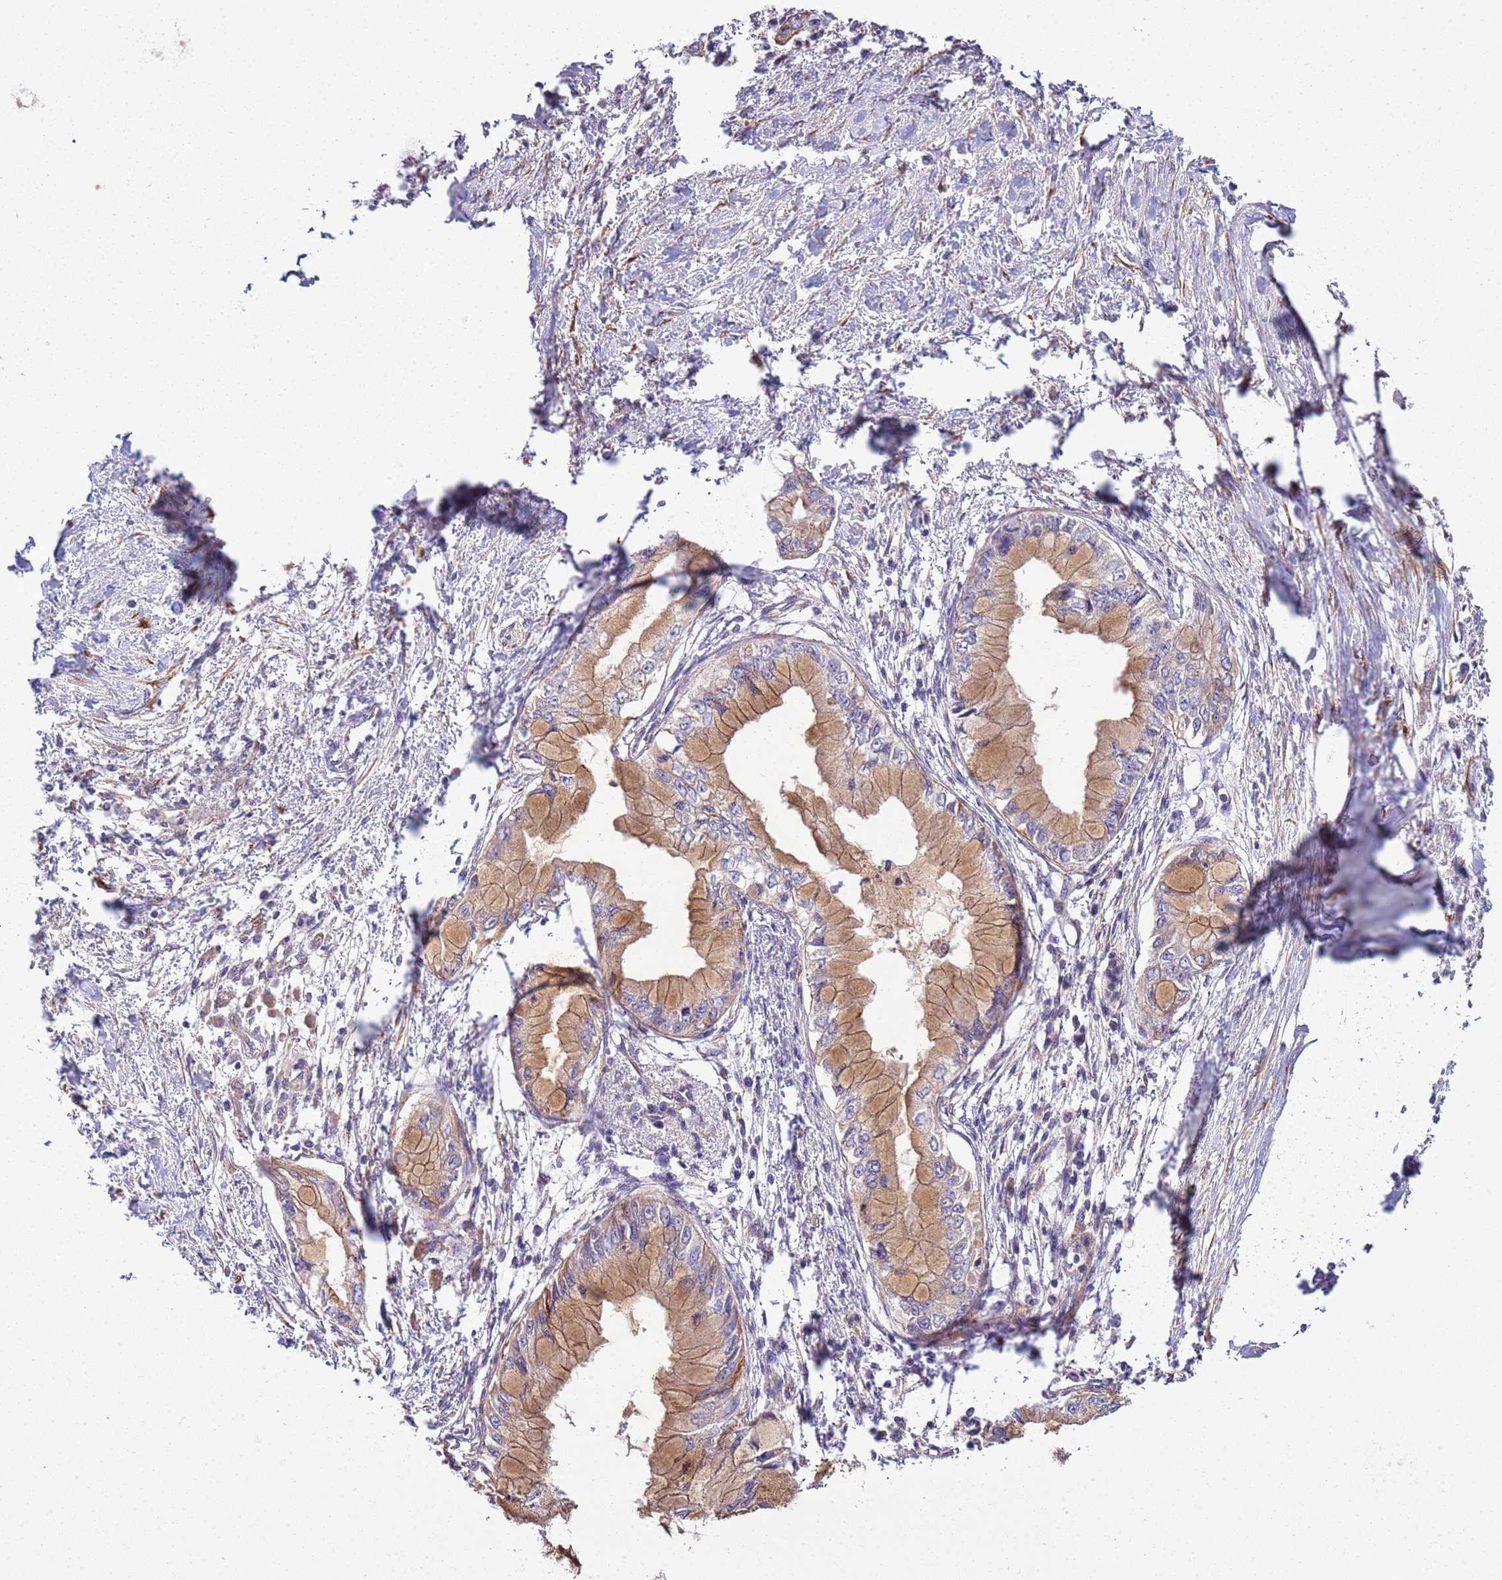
{"staining": {"intensity": "moderate", "quantity": ">75%", "location": "cytoplasmic/membranous"}, "tissue": "pancreatic cancer", "cell_type": "Tumor cells", "image_type": "cancer", "snomed": [{"axis": "morphology", "description": "Adenocarcinoma, NOS"}, {"axis": "topography", "description": "Pancreas"}], "caption": "DAB (3,3'-diaminobenzidine) immunohistochemical staining of adenocarcinoma (pancreatic) exhibits moderate cytoplasmic/membranous protein staining in about >75% of tumor cells. Immunohistochemistry stains the protein in brown and the nuclei are stained blue.", "gene": "GNL1", "patient": {"sex": "male", "age": 48}}